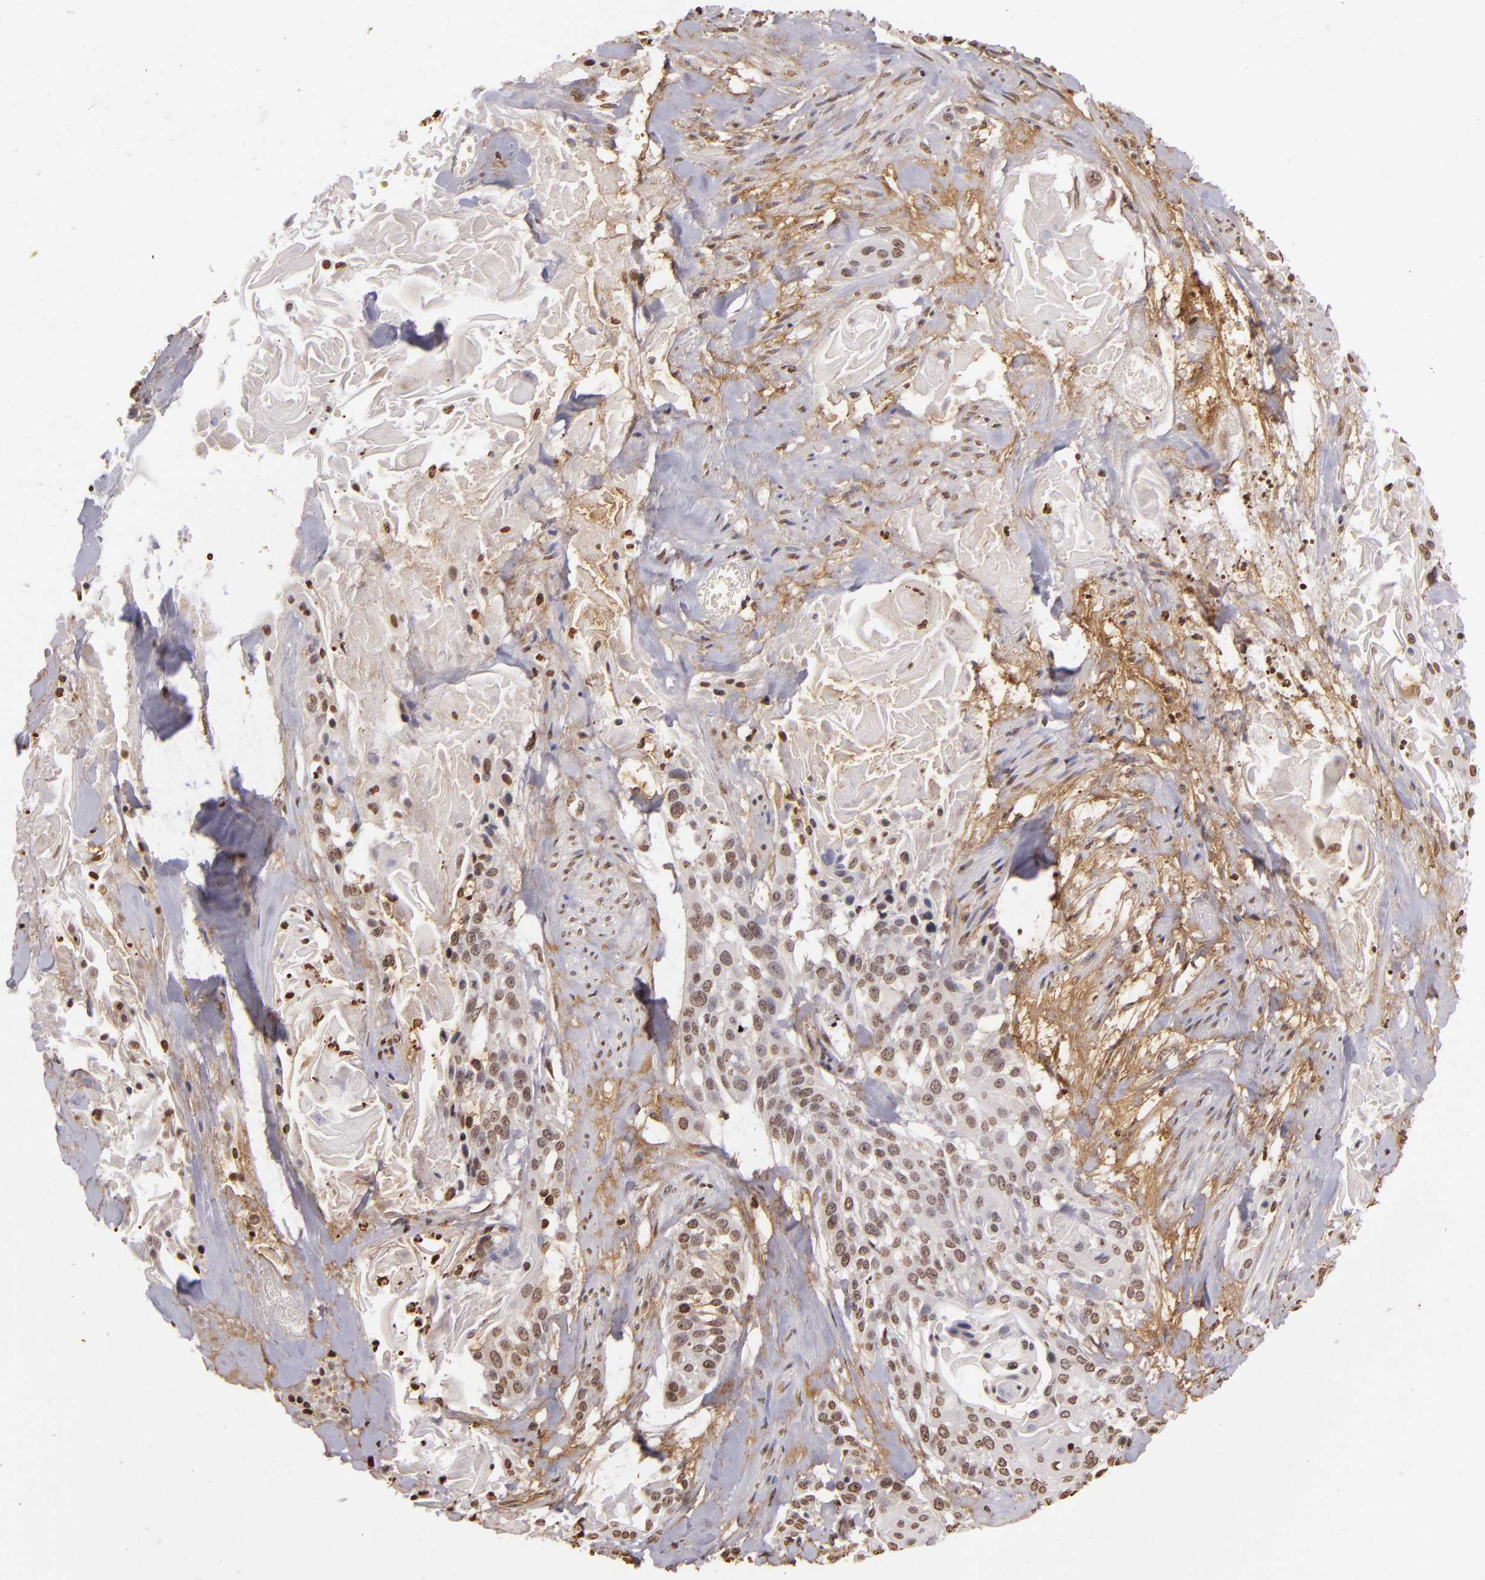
{"staining": {"intensity": "weak", "quantity": "25%-75%", "location": "nuclear"}, "tissue": "cervical cancer", "cell_type": "Tumor cells", "image_type": "cancer", "snomed": [{"axis": "morphology", "description": "Squamous cell carcinoma, NOS"}, {"axis": "topography", "description": "Cervix"}], "caption": "The micrograph reveals immunohistochemical staining of cervical cancer. There is weak nuclear positivity is appreciated in approximately 25%-75% of tumor cells.", "gene": "THRB", "patient": {"sex": "female", "age": 57}}